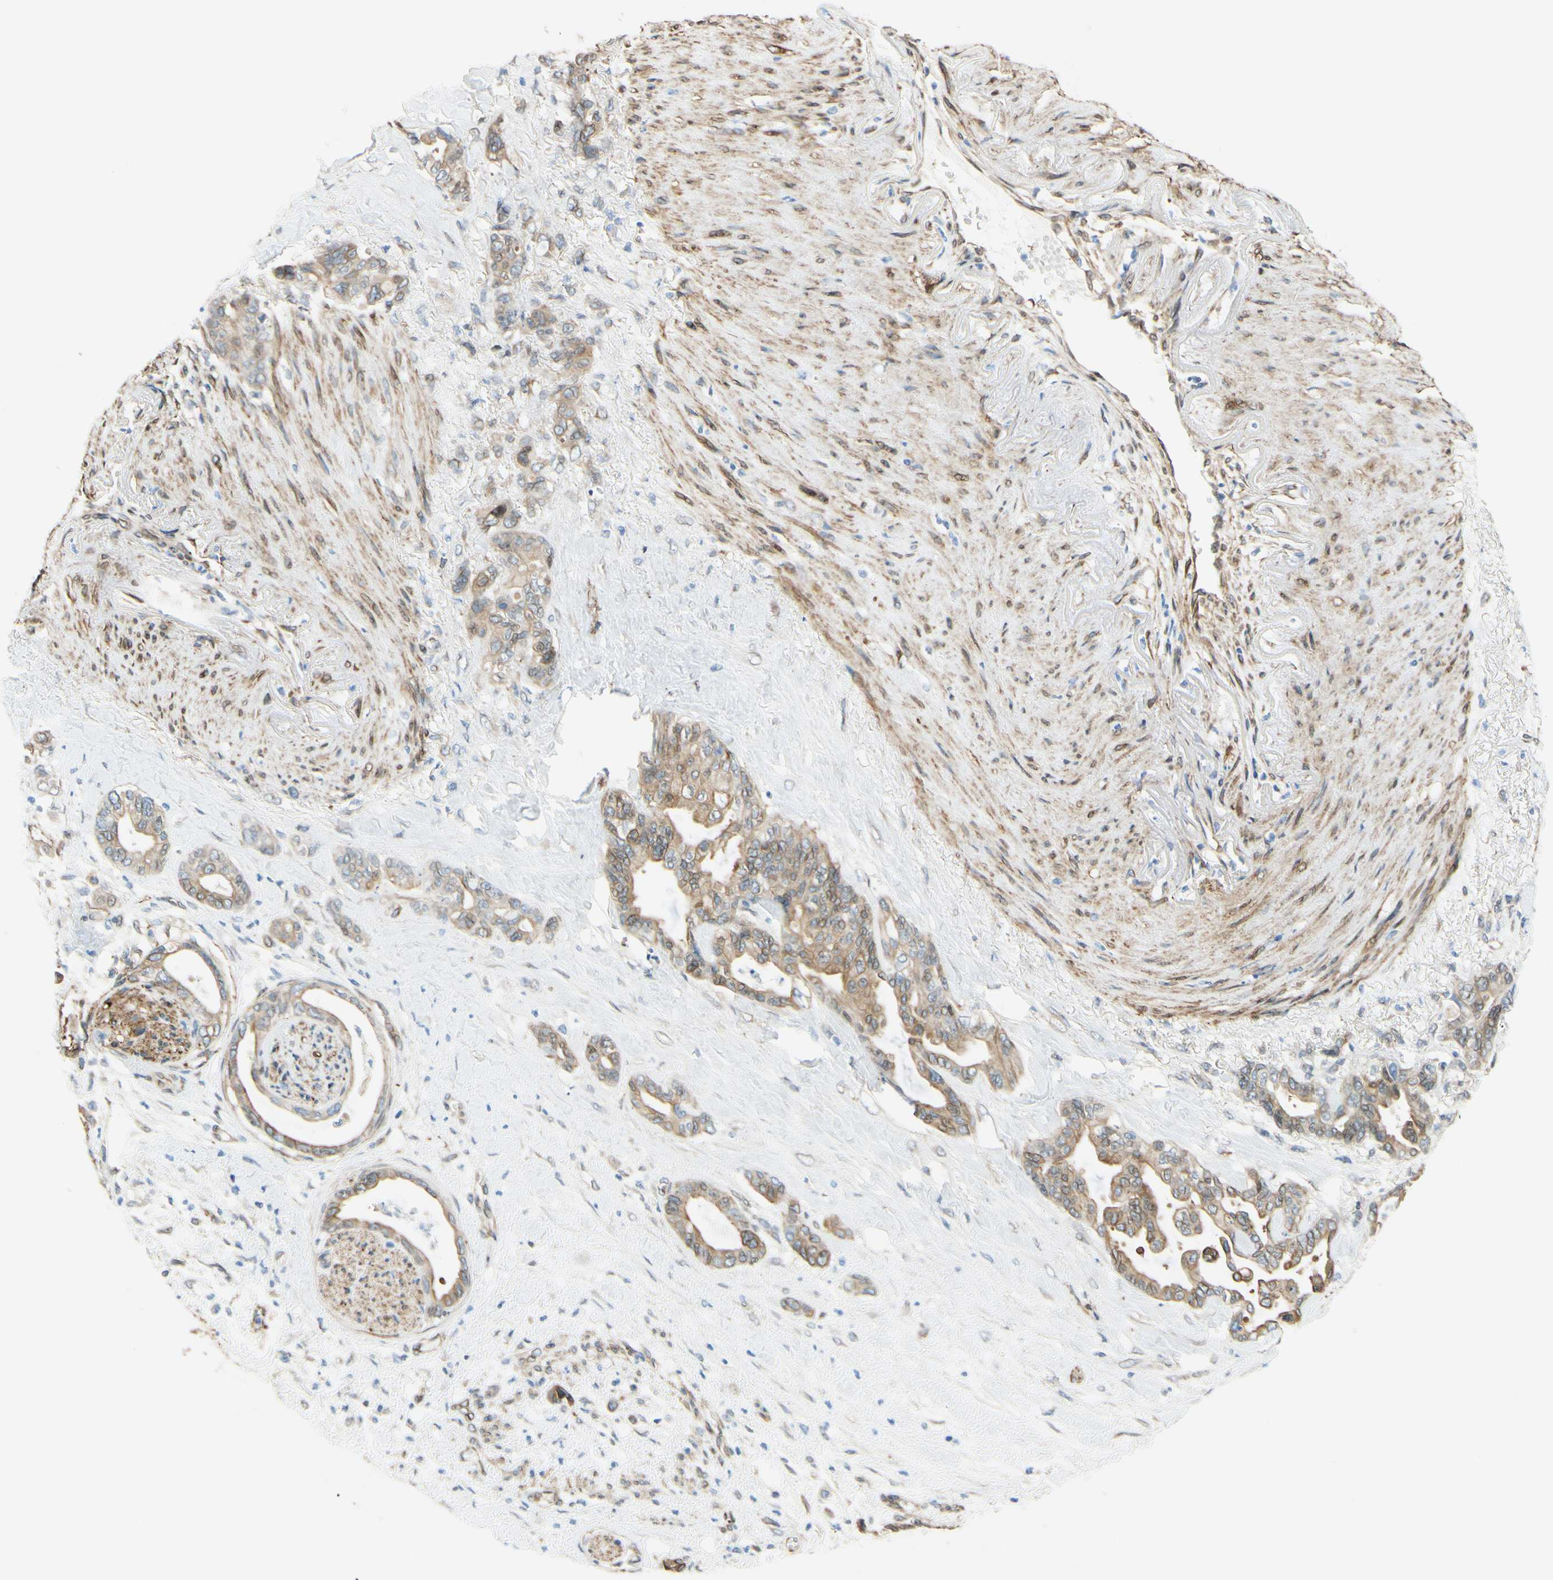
{"staining": {"intensity": "moderate", "quantity": "25%-75%", "location": "cytoplasmic/membranous"}, "tissue": "pancreatic cancer", "cell_type": "Tumor cells", "image_type": "cancer", "snomed": [{"axis": "morphology", "description": "Adenocarcinoma, NOS"}, {"axis": "topography", "description": "Pancreas"}], "caption": "The immunohistochemical stain labels moderate cytoplasmic/membranous positivity in tumor cells of pancreatic adenocarcinoma tissue.", "gene": "ENDOD1", "patient": {"sex": "male", "age": 70}}